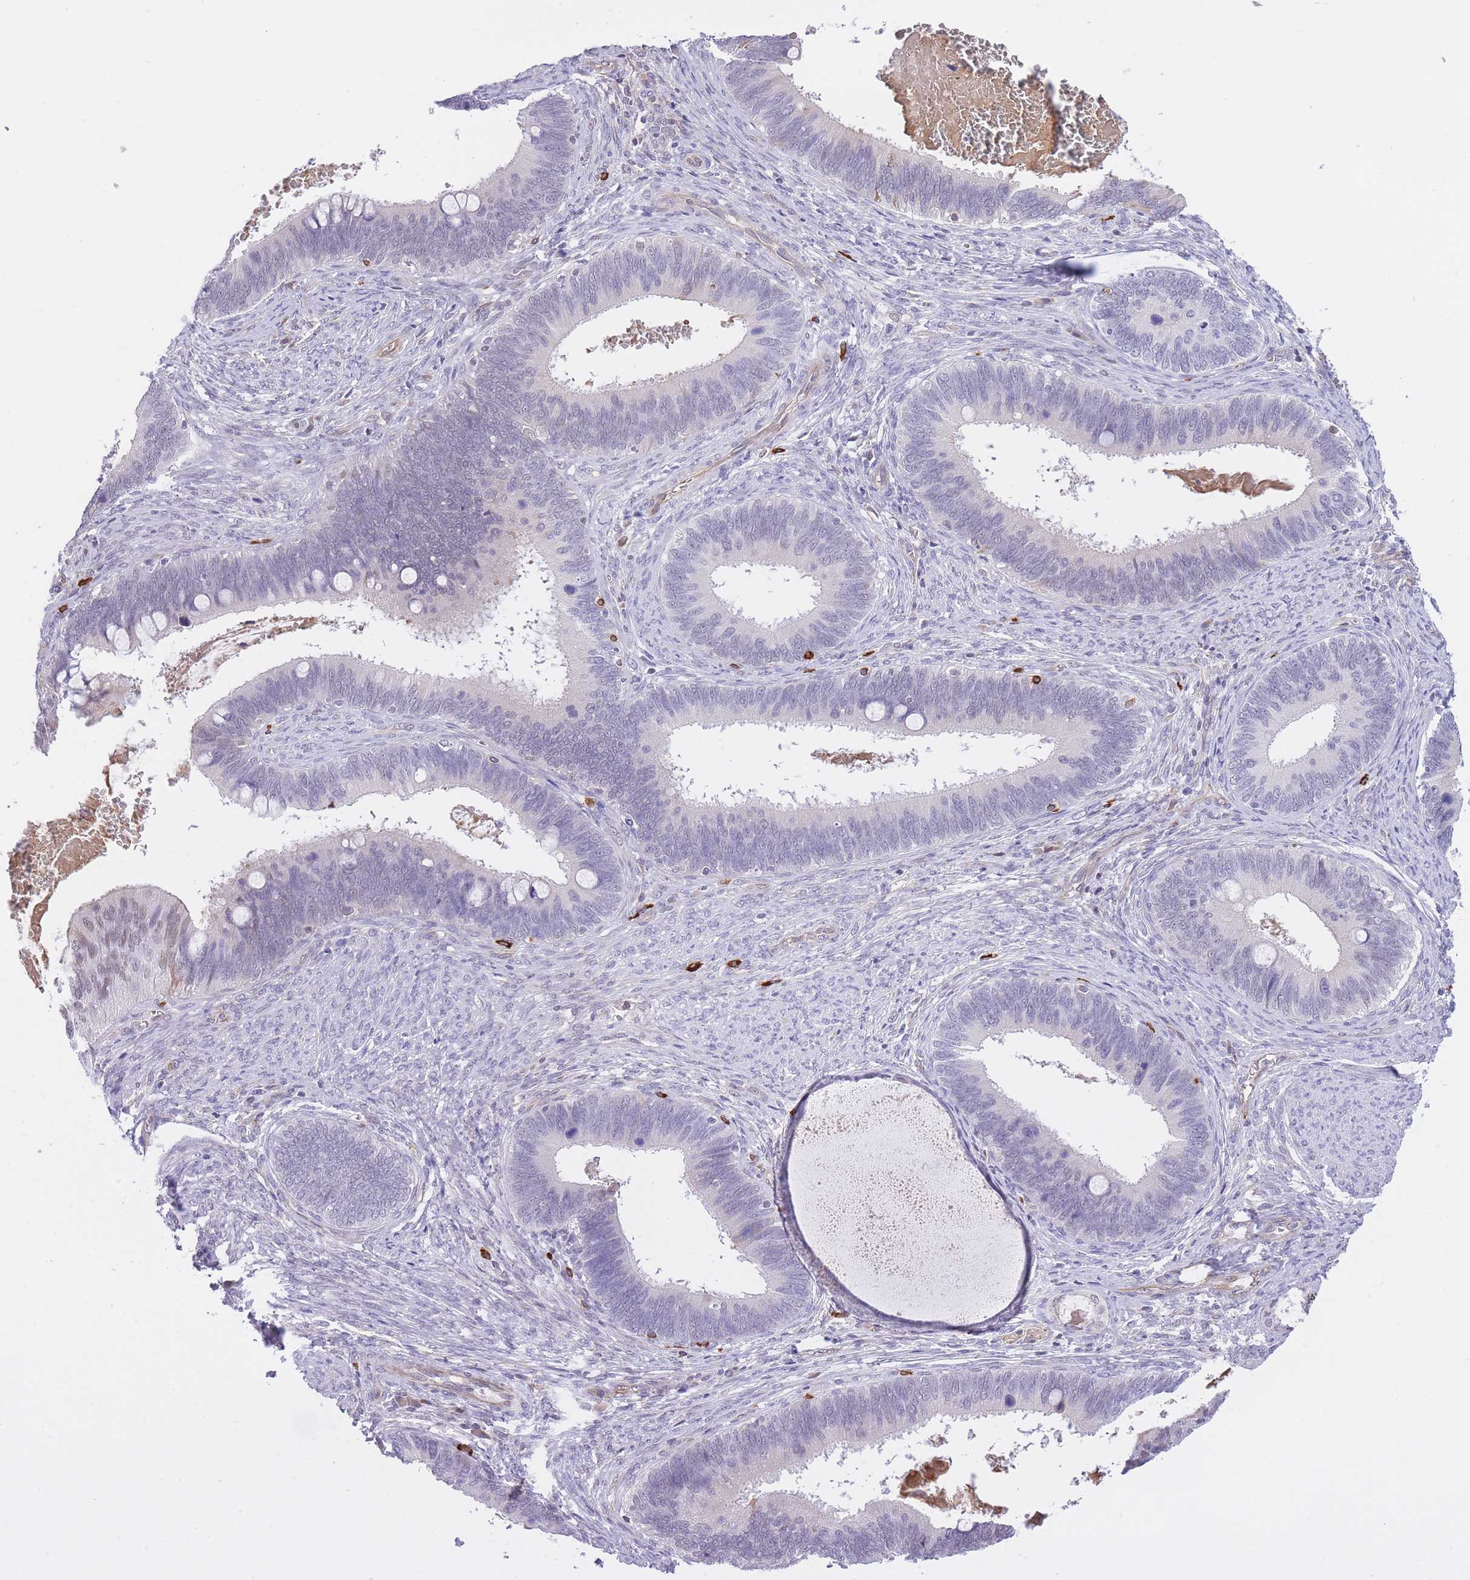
{"staining": {"intensity": "weak", "quantity": "<25%", "location": "nuclear"}, "tissue": "cervical cancer", "cell_type": "Tumor cells", "image_type": "cancer", "snomed": [{"axis": "morphology", "description": "Adenocarcinoma, NOS"}, {"axis": "topography", "description": "Cervix"}], "caption": "This is an immunohistochemistry (IHC) image of human cervical adenocarcinoma. There is no expression in tumor cells.", "gene": "MEIOSIN", "patient": {"sex": "female", "age": 42}}